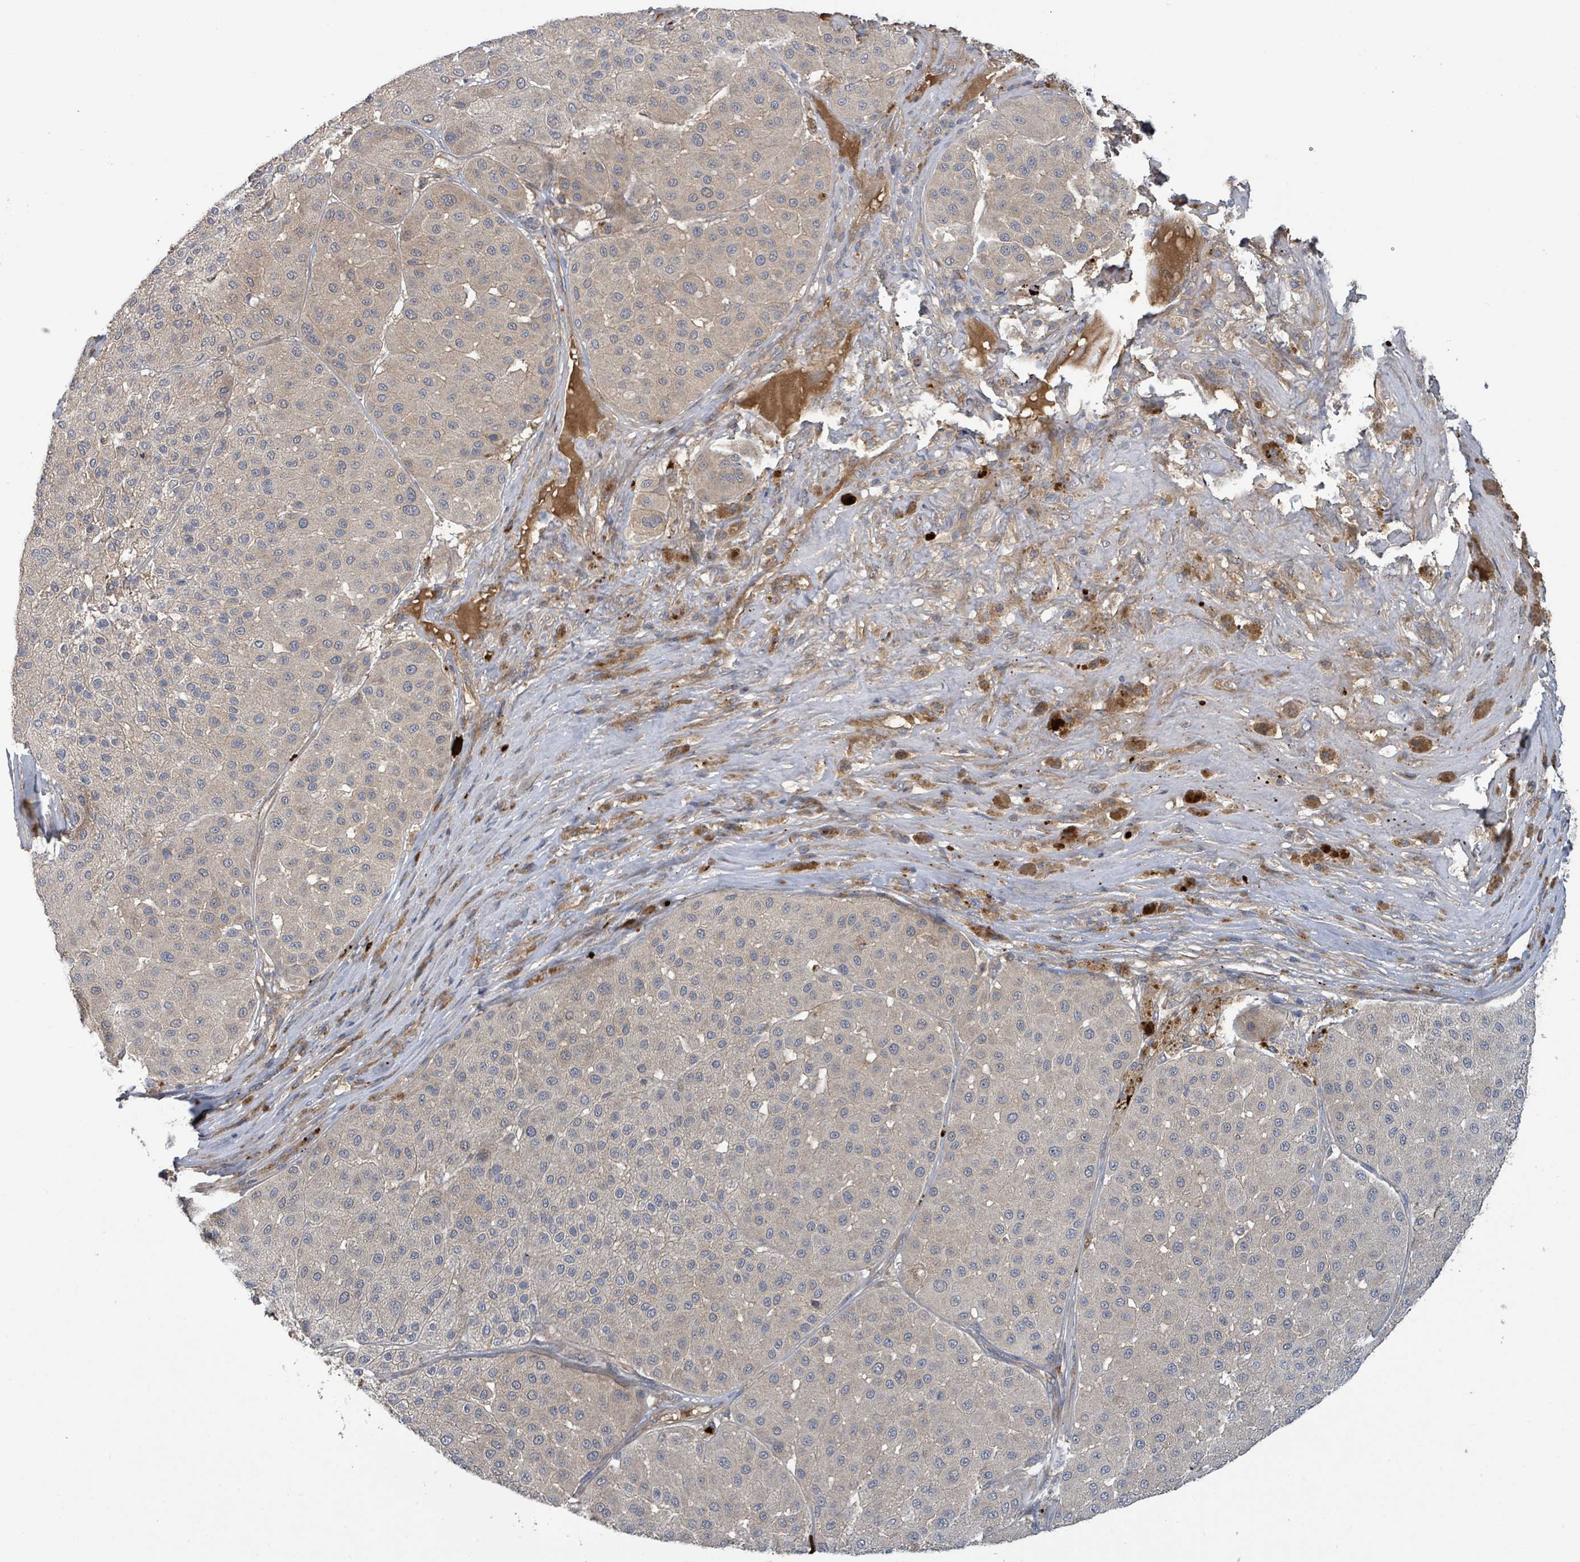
{"staining": {"intensity": "negative", "quantity": "none", "location": "none"}, "tissue": "melanoma", "cell_type": "Tumor cells", "image_type": "cancer", "snomed": [{"axis": "morphology", "description": "Malignant melanoma, Metastatic site"}, {"axis": "topography", "description": "Smooth muscle"}], "caption": "Melanoma stained for a protein using immunohistochemistry (IHC) shows no expression tumor cells.", "gene": "STARD4", "patient": {"sex": "male", "age": 41}}